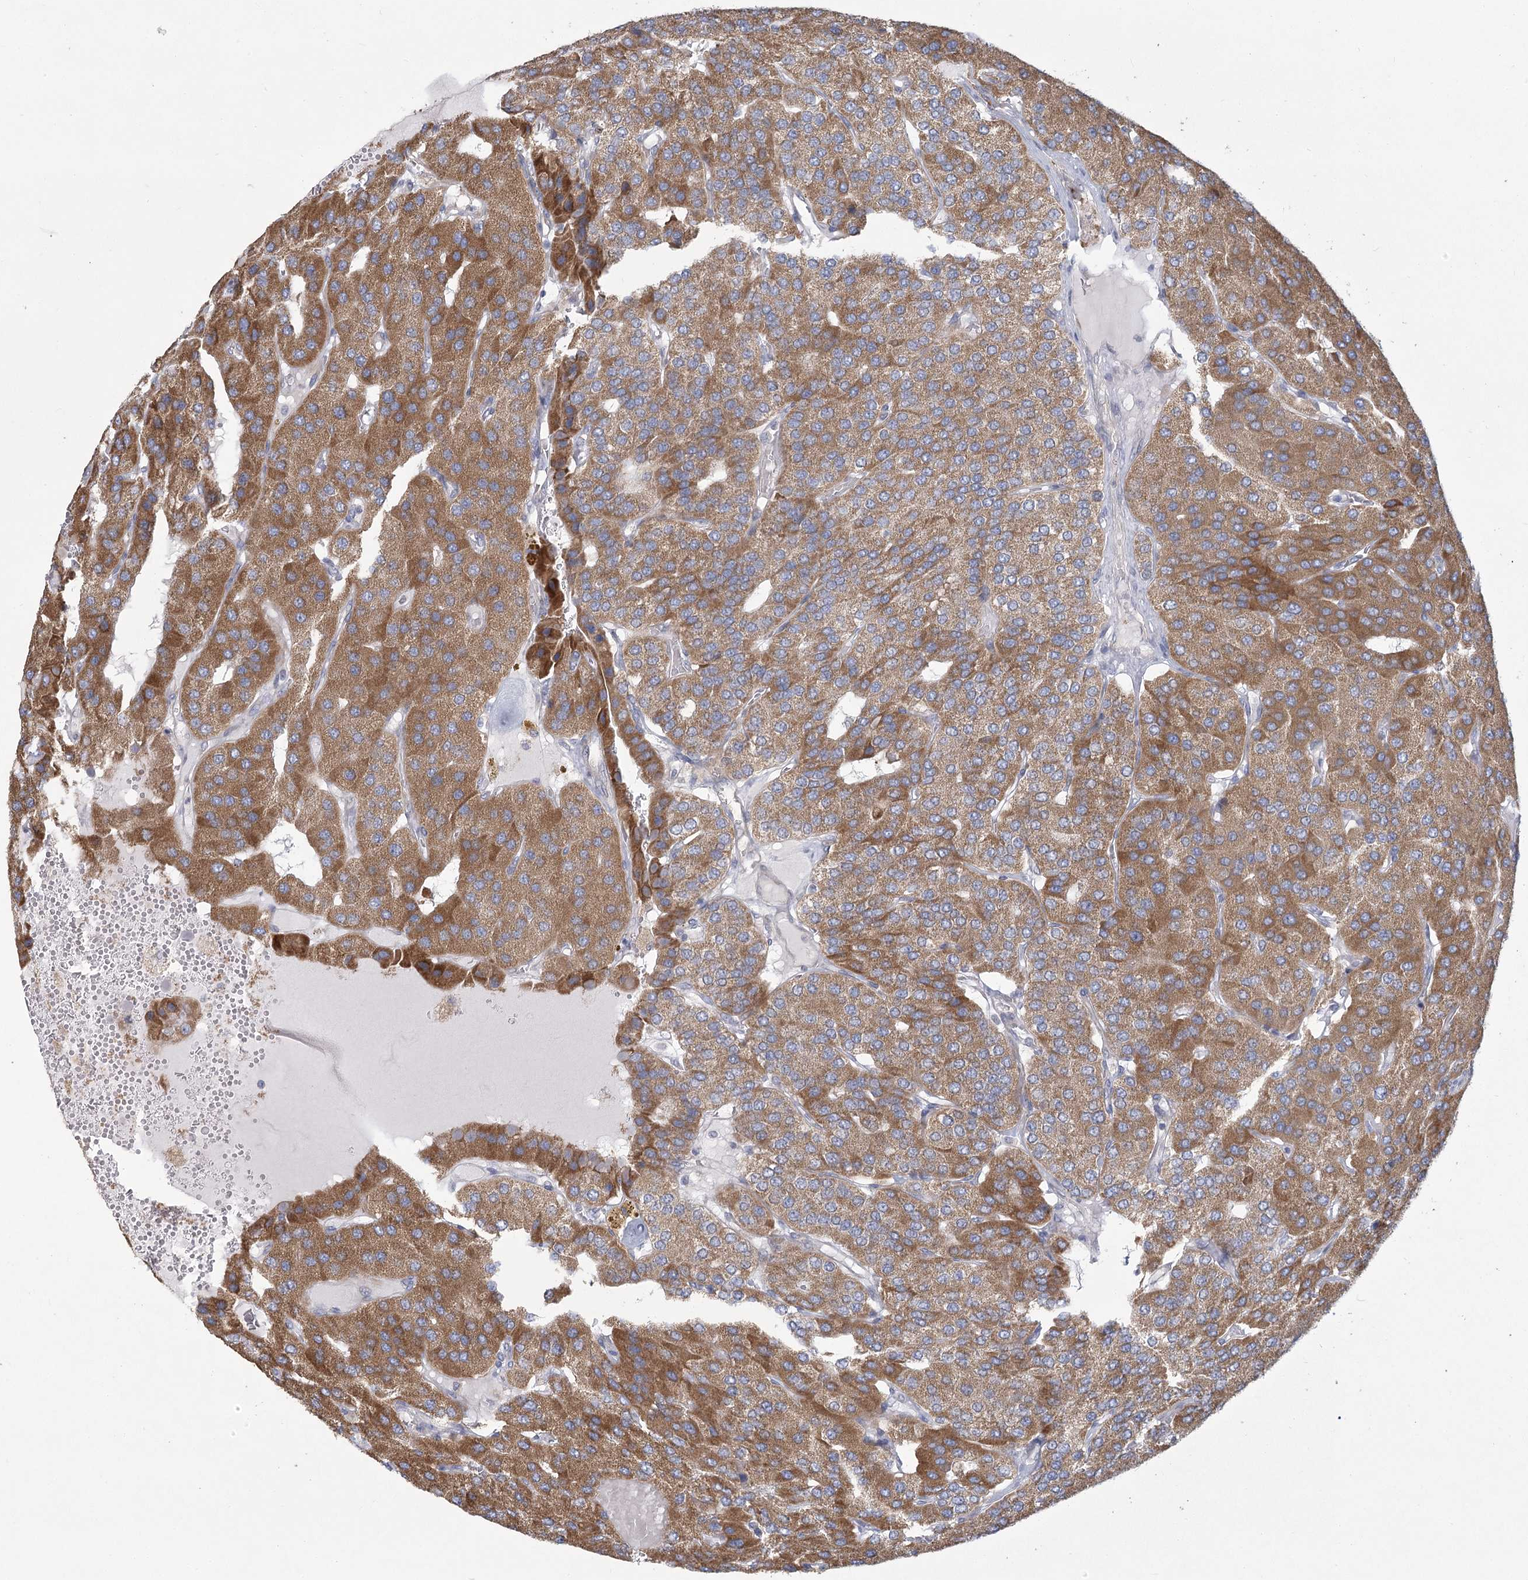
{"staining": {"intensity": "moderate", "quantity": ">75%", "location": "cytoplasmic/membranous"}, "tissue": "parathyroid gland", "cell_type": "Glandular cells", "image_type": "normal", "snomed": [{"axis": "morphology", "description": "Normal tissue, NOS"}, {"axis": "morphology", "description": "Adenoma, NOS"}, {"axis": "topography", "description": "Parathyroid gland"}], "caption": "The histopathology image shows immunohistochemical staining of unremarkable parathyroid gland. There is moderate cytoplasmic/membranous expression is appreciated in about >75% of glandular cells.", "gene": "CNTLN", "patient": {"sex": "female", "age": 86}}